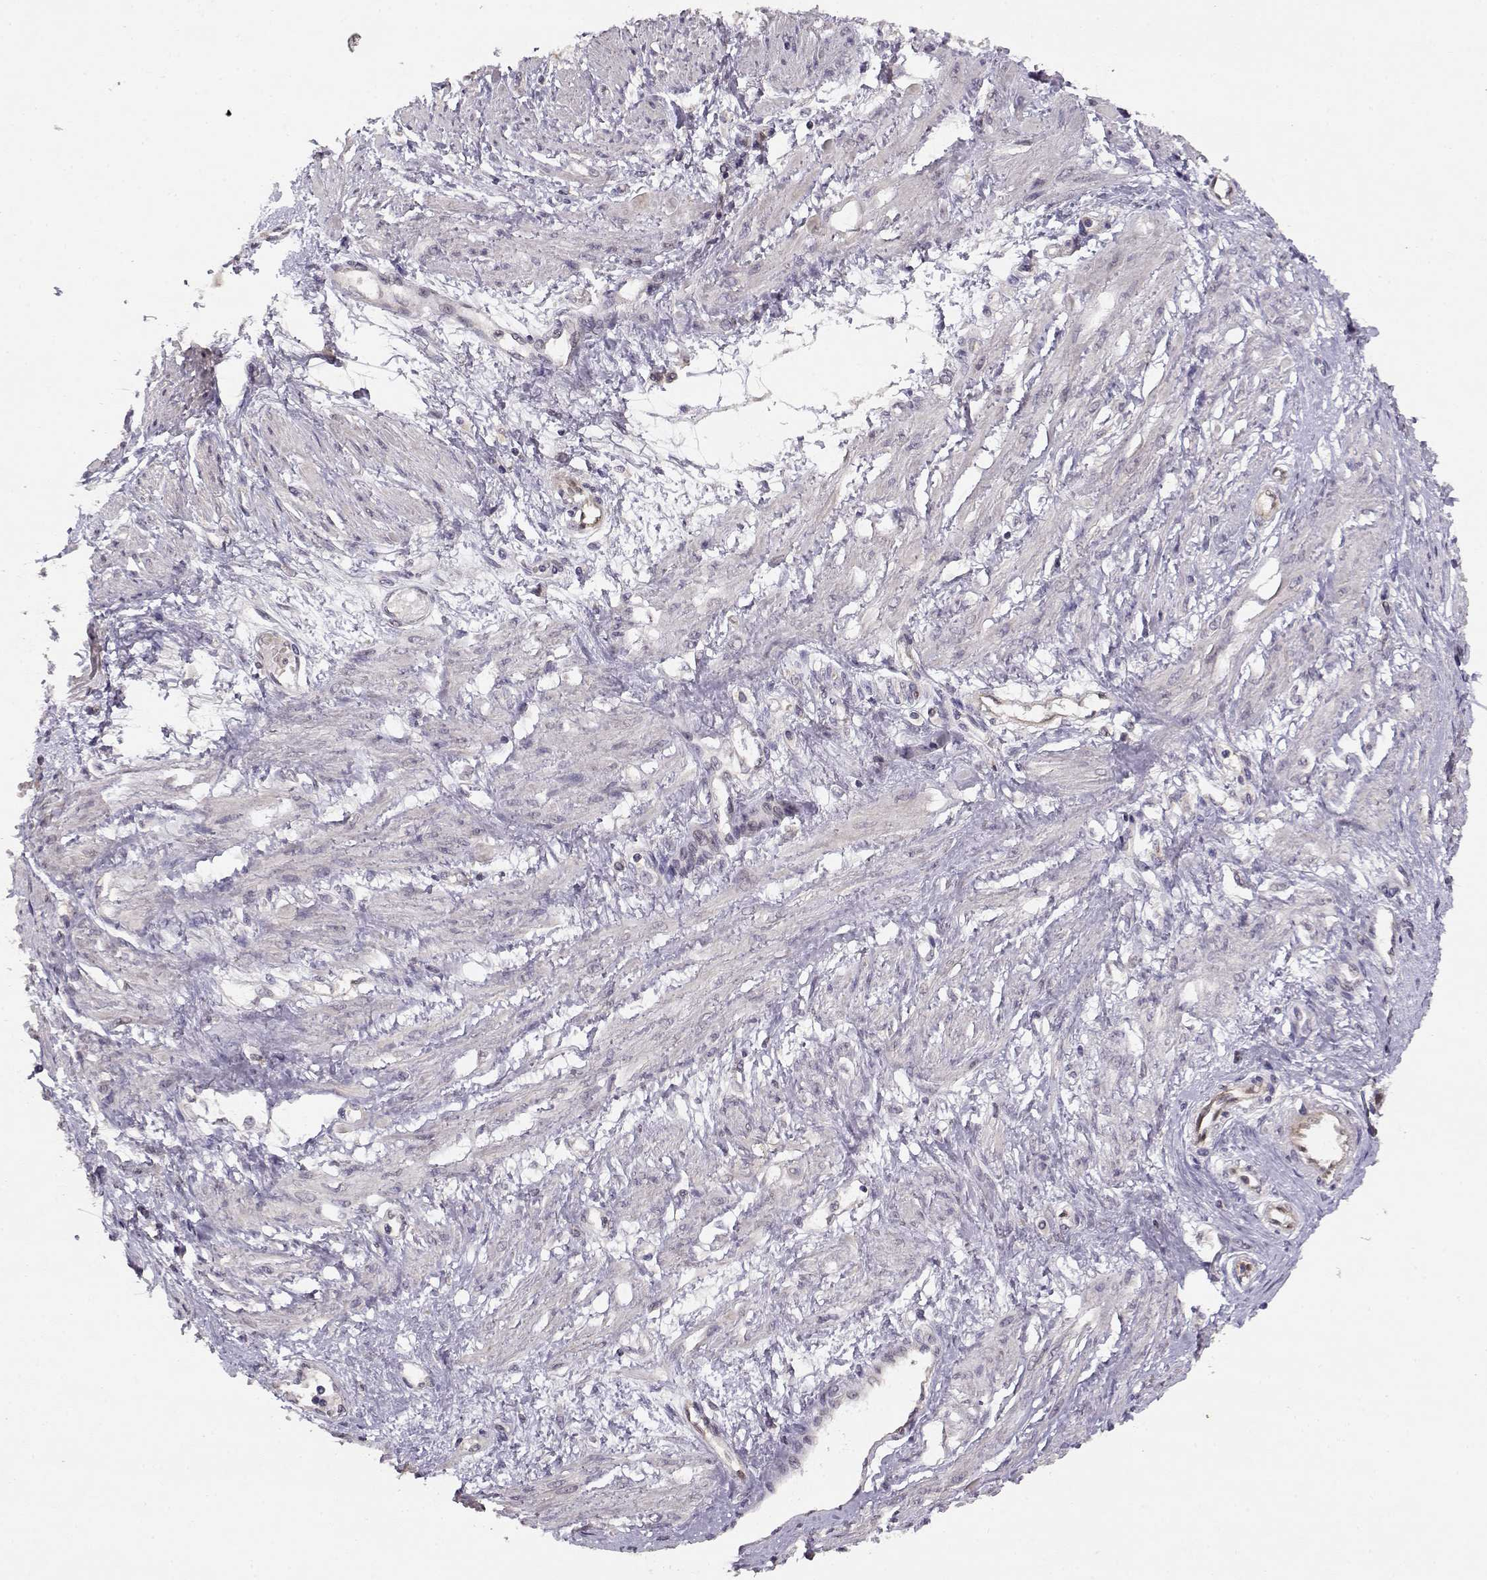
{"staining": {"intensity": "negative", "quantity": "none", "location": "none"}, "tissue": "smooth muscle", "cell_type": "Smooth muscle cells", "image_type": "normal", "snomed": [{"axis": "morphology", "description": "Normal tissue, NOS"}, {"axis": "topography", "description": "Smooth muscle"}, {"axis": "topography", "description": "Uterus"}], "caption": "Smooth muscle cells show no significant protein expression in benign smooth muscle. (Stains: DAB (3,3'-diaminobenzidine) IHC with hematoxylin counter stain, Microscopy: brightfield microscopy at high magnification).", "gene": "BMX", "patient": {"sex": "female", "age": 39}}